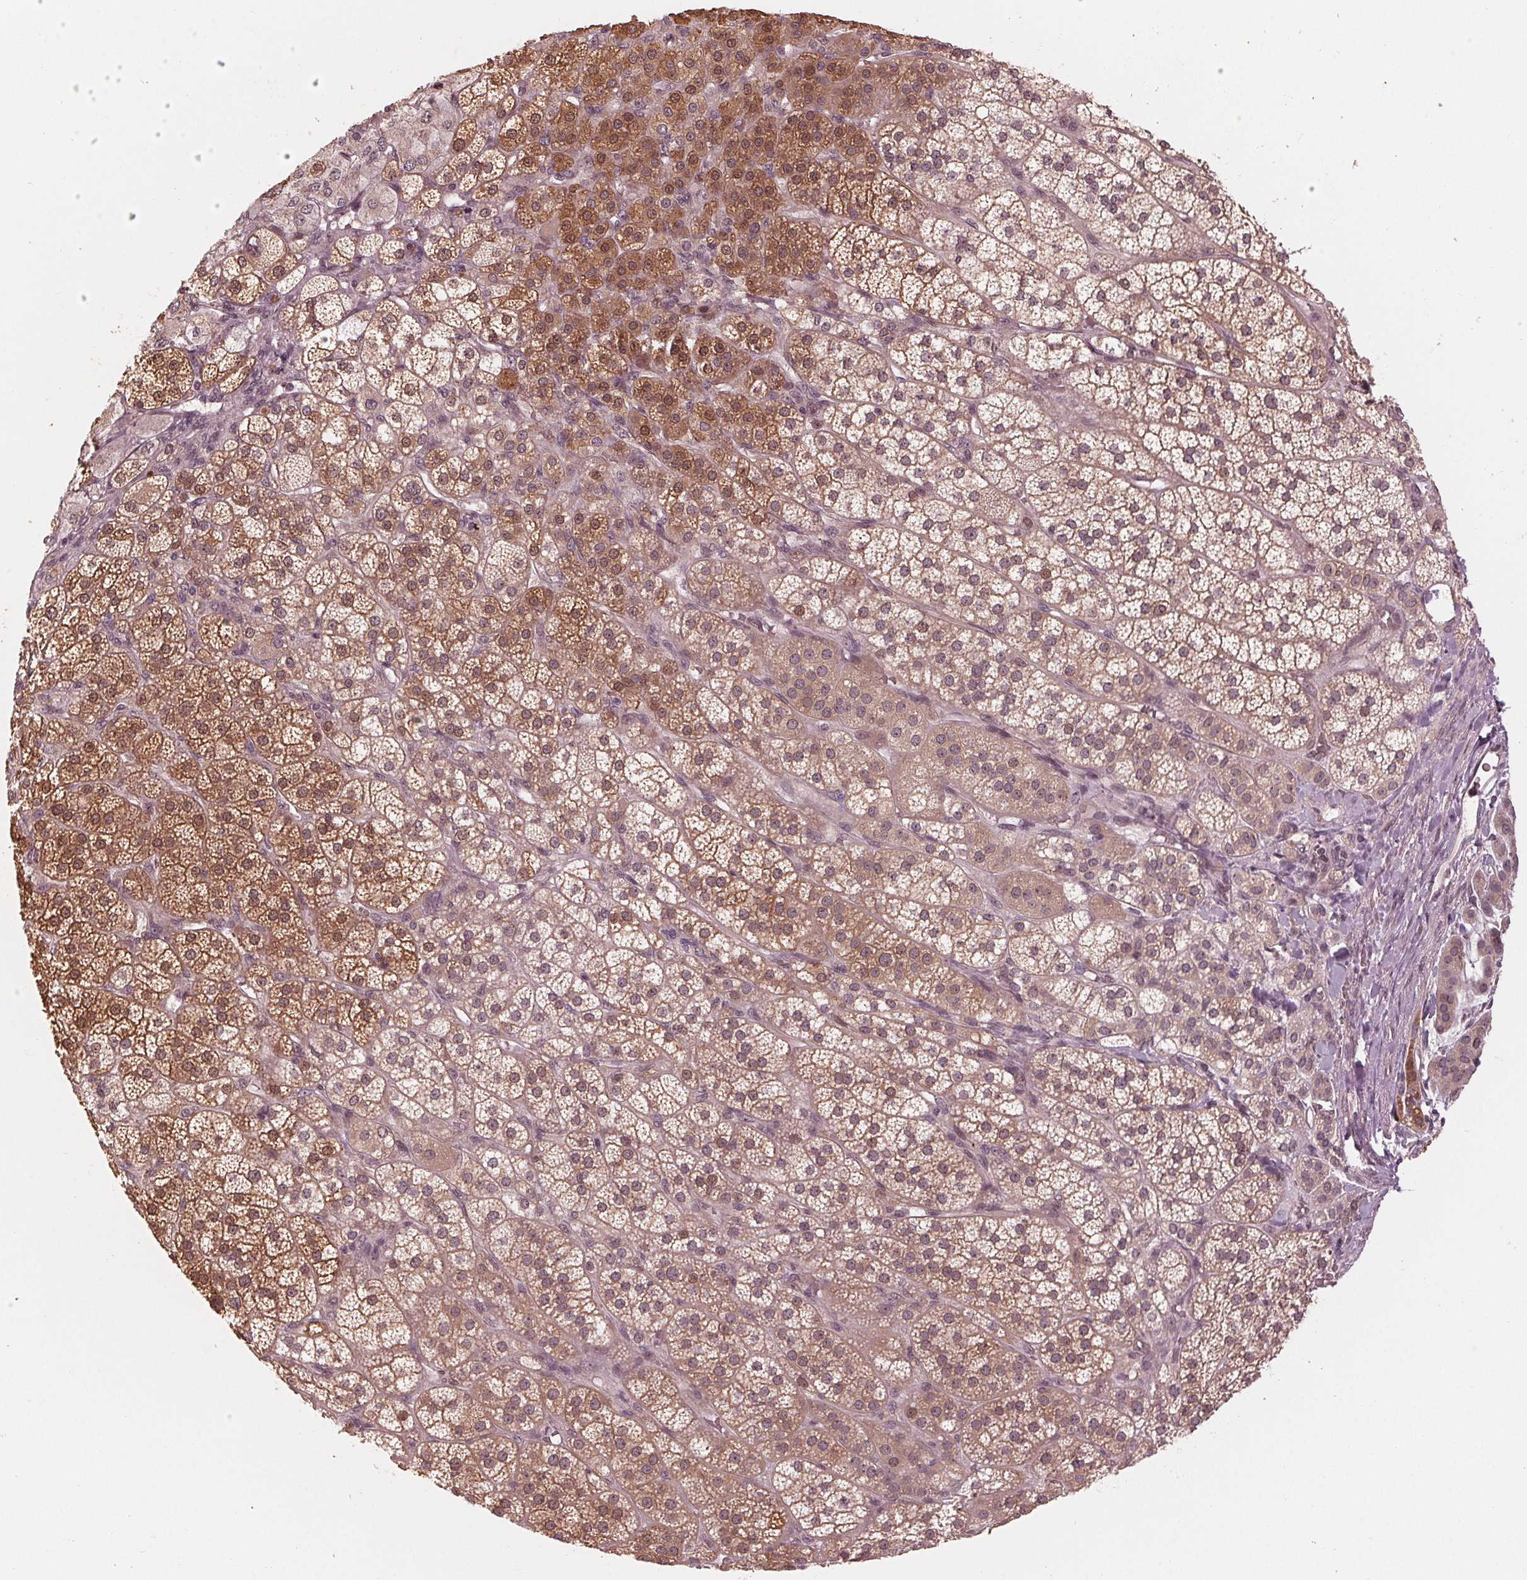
{"staining": {"intensity": "moderate", "quantity": ">75%", "location": "cytoplasmic/membranous,nuclear"}, "tissue": "adrenal gland", "cell_type": "Glandular cells", "image_type": "normal", "snomed": [{"axis": "morphology", "description": "Normal tissue, NOS"}, {"axis": "topography", "description": "Adrenal gland"}], "caption": "The micrograph displays a brown stain indicating the presence of a protein in the cytoplasmic/membranous,nuclear of glandular cells in adrenal gland. (Stains: DAB (3,3'-diaminobenzidine) in brown, nuclei in blue, Microscopy: brightfield microscopy at high magnification).", "gene": "ZNF471", "patient": {"sex": "female", "age": 60}}